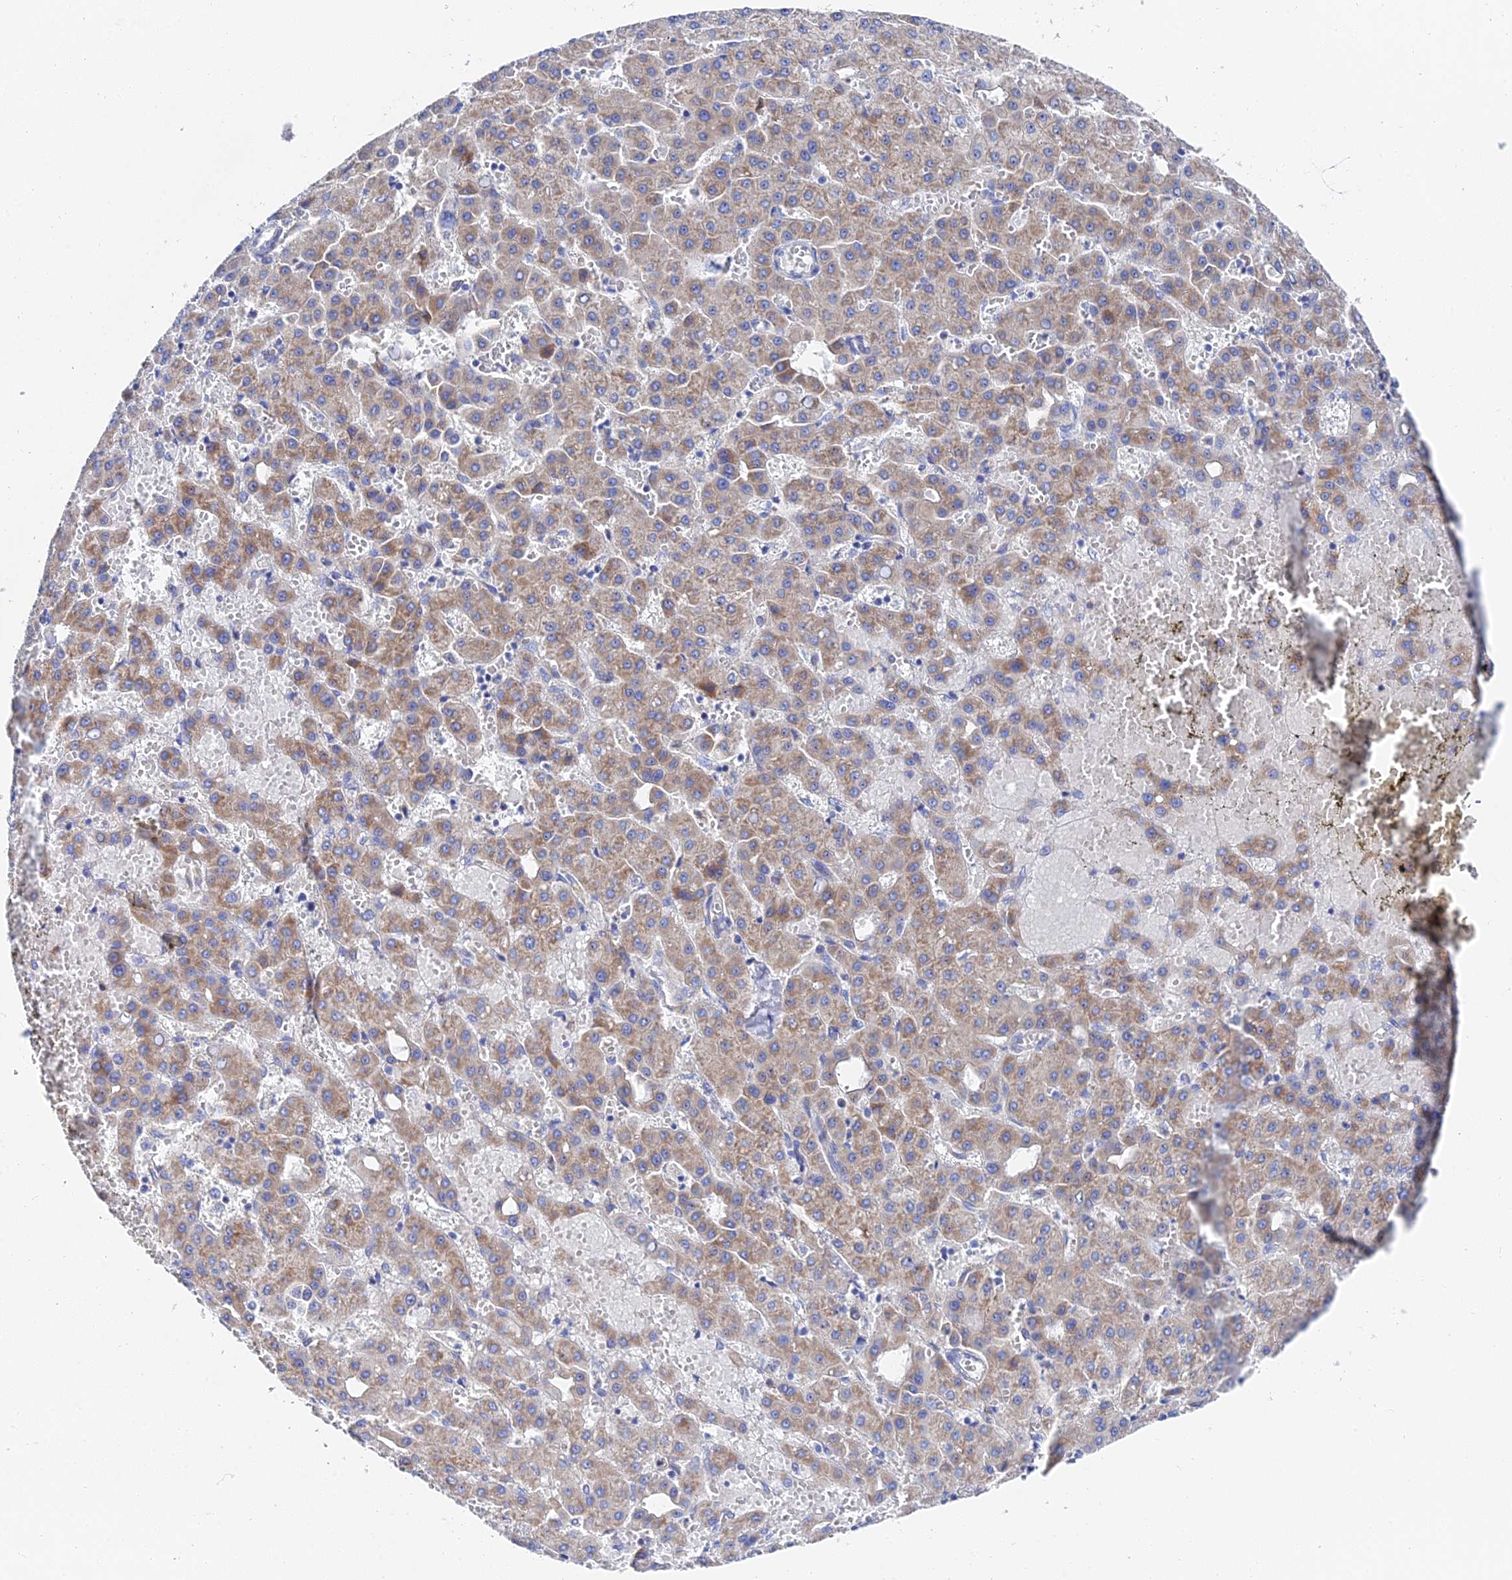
{"staining": {"intensity": "moderate", "quantity": "25%-75%", "location": "cytoplasmic/membranous"}, "tissue": "liver cancer", "cell_type": "Tumor cells", "image_type": "cancer", "snomed": [{"axis": "morphology", "description": "Carcinoma, Hepatocellular, NOS"}, {"axis": "topography", "description": "Liver"}], "caption": "Liver hepatocellular carcinoma stained with a protein marker displays moderate staining in tumor cells.", "gene": "PTTG1", "patient": {"sex": "male", "age": 47}}